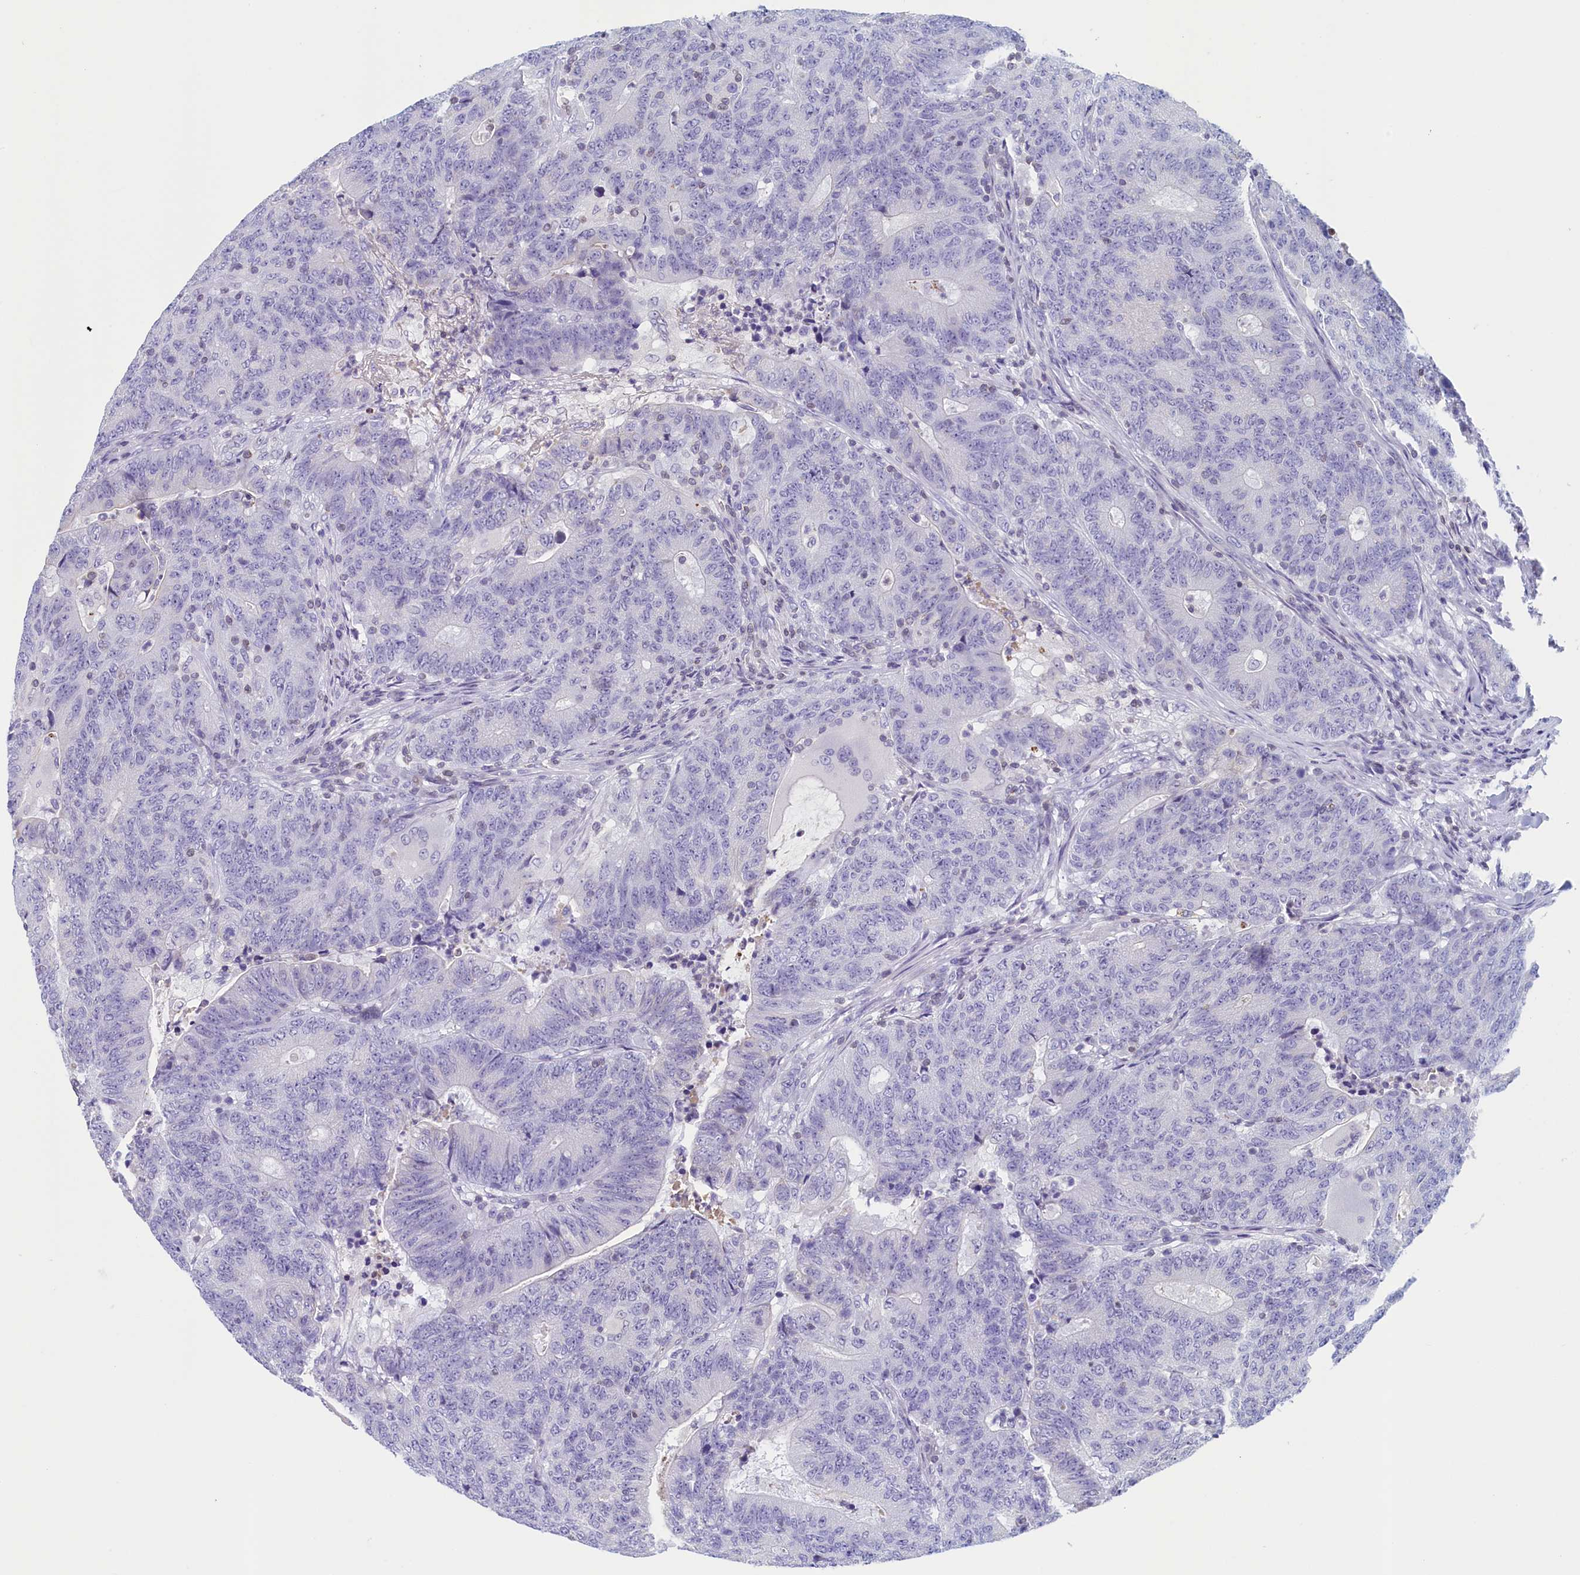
{"staining": {"intensity": "negative", "quantity": "none", "location": "none"}, "tissue": "colorectal cancer", "cell_type": "Tumor cells", "image_type": "cancer", "snomed": [{"axis": "morphology", "description": "Adenocarcinoma, NOS"}, {"axis": "topography", "description": "Colon"}], "caption": "The immunohistochemistry photomicrograph has no significant positivity in tumor cells of colorectal cancer (adenocarcinoma) tissue.", "gene": "TRAF3IP3", "patient": {"sex": "female", "age": 75}}